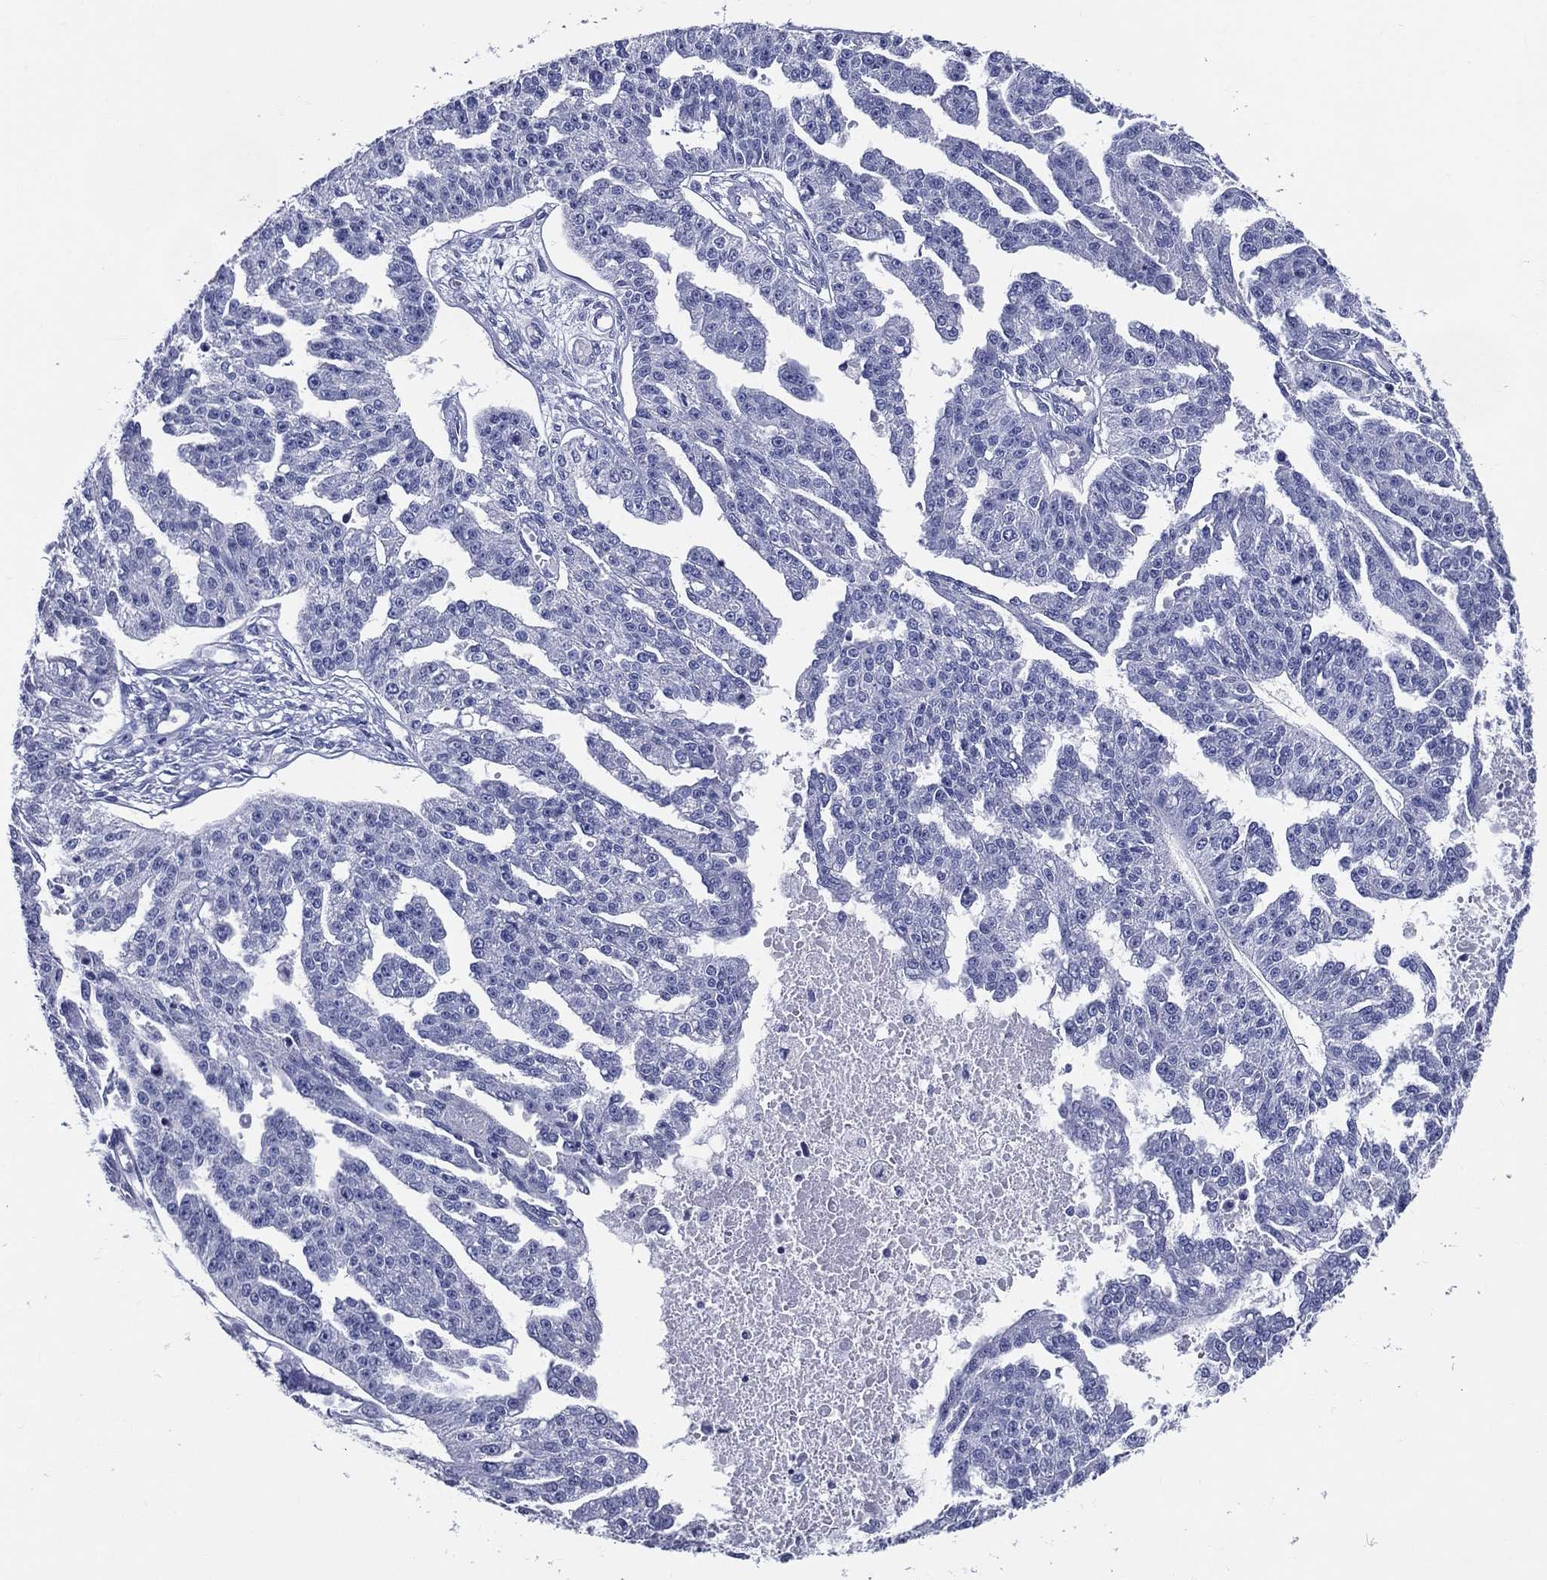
{"staining": {"intensity": "negative", "quantity": "none", "location": "none"}, "tissue": "ovarian cancer", "cell_type": "Tumor cells", "image_type": "cancer", "snomed": [{"axis": "morphology", "description": "Cystadenocarcinoma, serous, NOS"}, {"axis": "topography", "description": "Ovary"}], "caption": "Protein analysis of serous cystadenocarcinoma (ovarian) demonstrates no significant positivity in tumor cells.", "gene": "ACE2", "patient": {"sex": "female", "age": 58}}